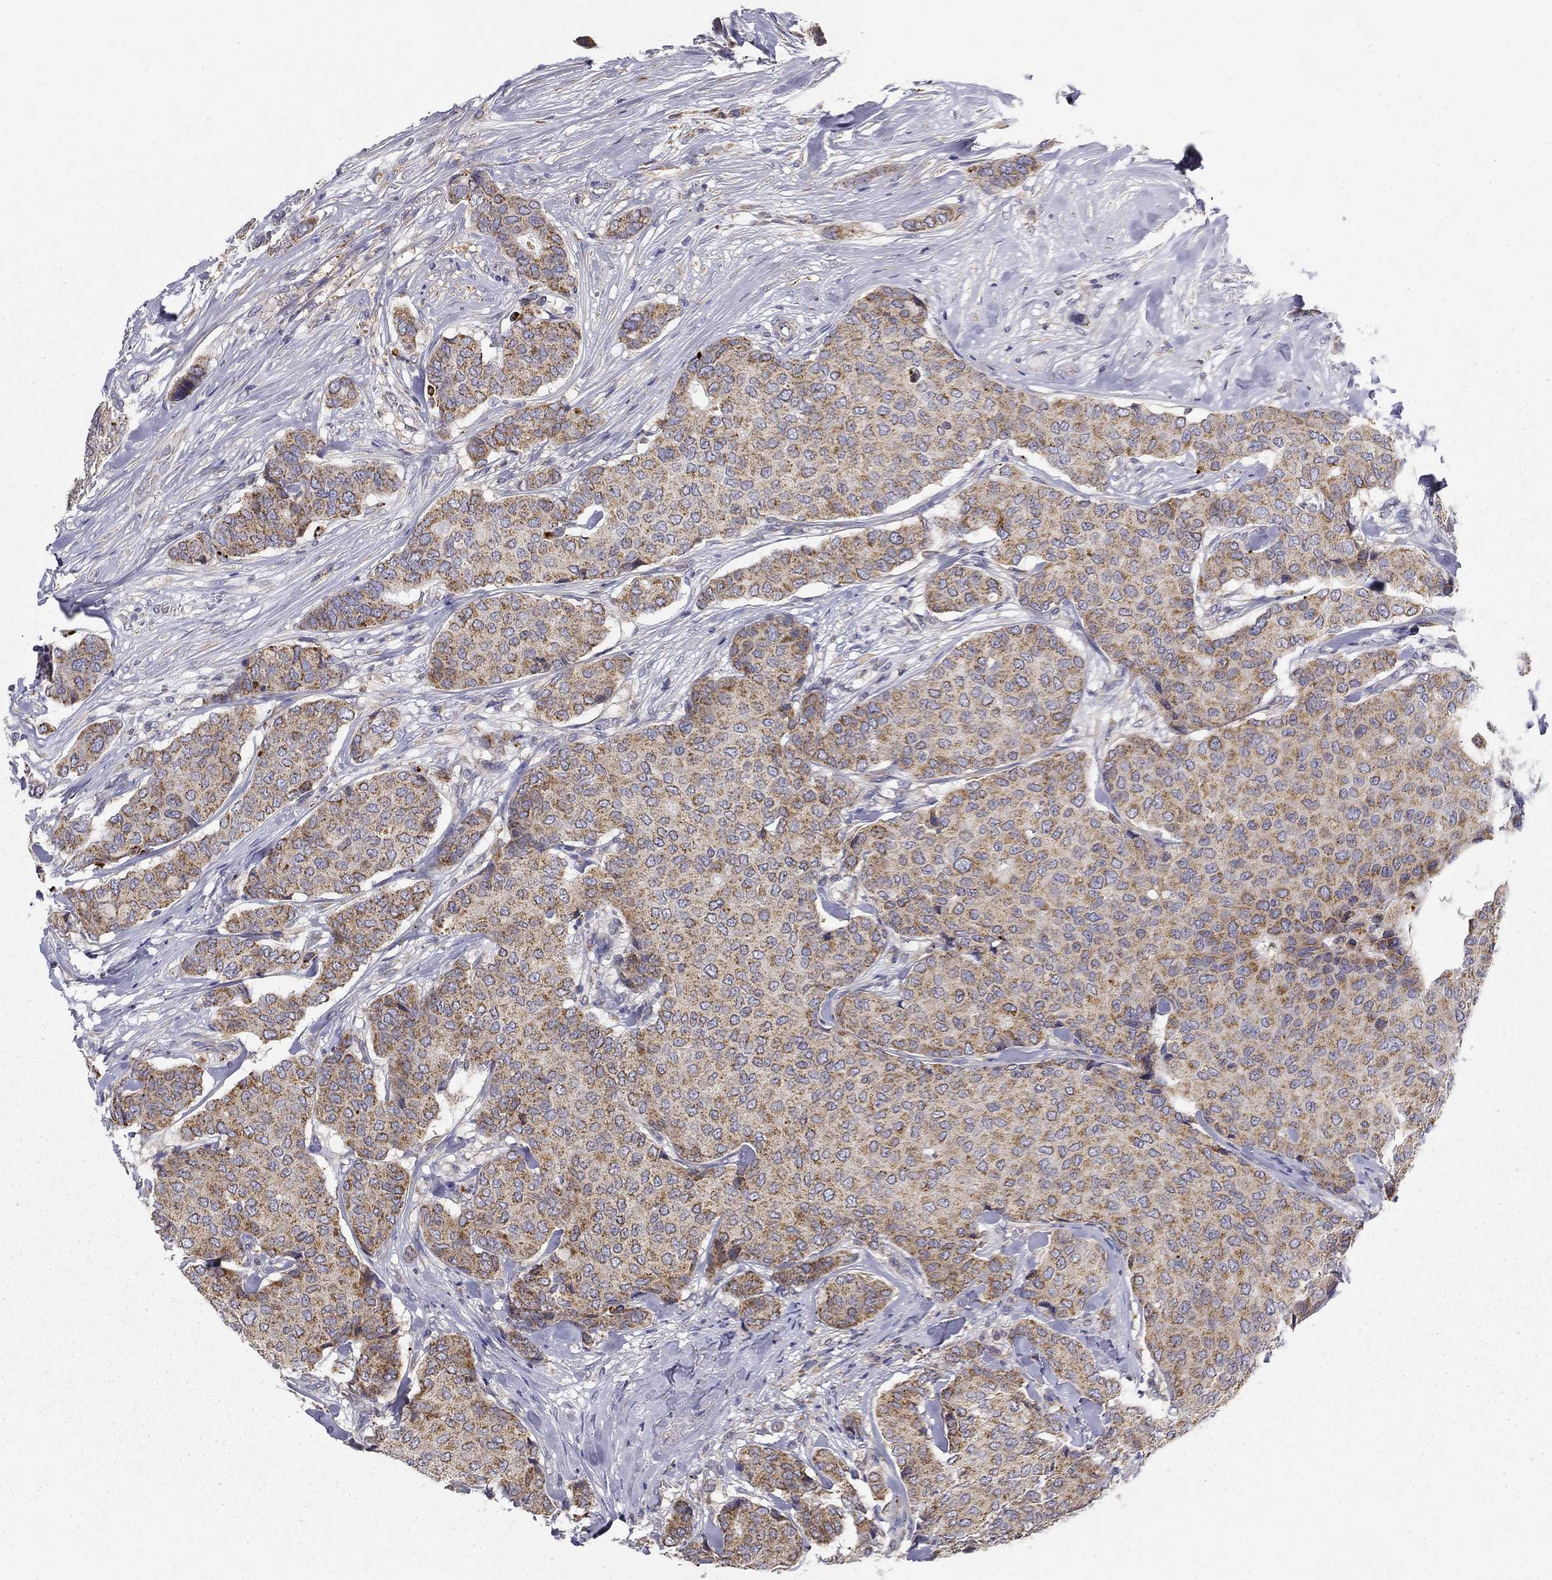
{"staining": {"intensity": "moderate", "quantity": ">75%", "location": "cytoplasmic/membranous"}, "tissue": "breast cancer", "cell_type": "Tumor cells", "image_type": "cancer", "snomed": [{"axis": "morphology", "description": "Duct carcinoma"}, {"axis": "topography", "description": "Breast"}], "caption": "Tumor cells show medium levels of moderate cytoplasmic/membranous positivity in approximately >75% of cells in human breast cancer (invasive ductal carcinoma). Nuclei are stained in blue.", "gene": "PRDX4", "patient": {"sex": "female", "age": 75}}